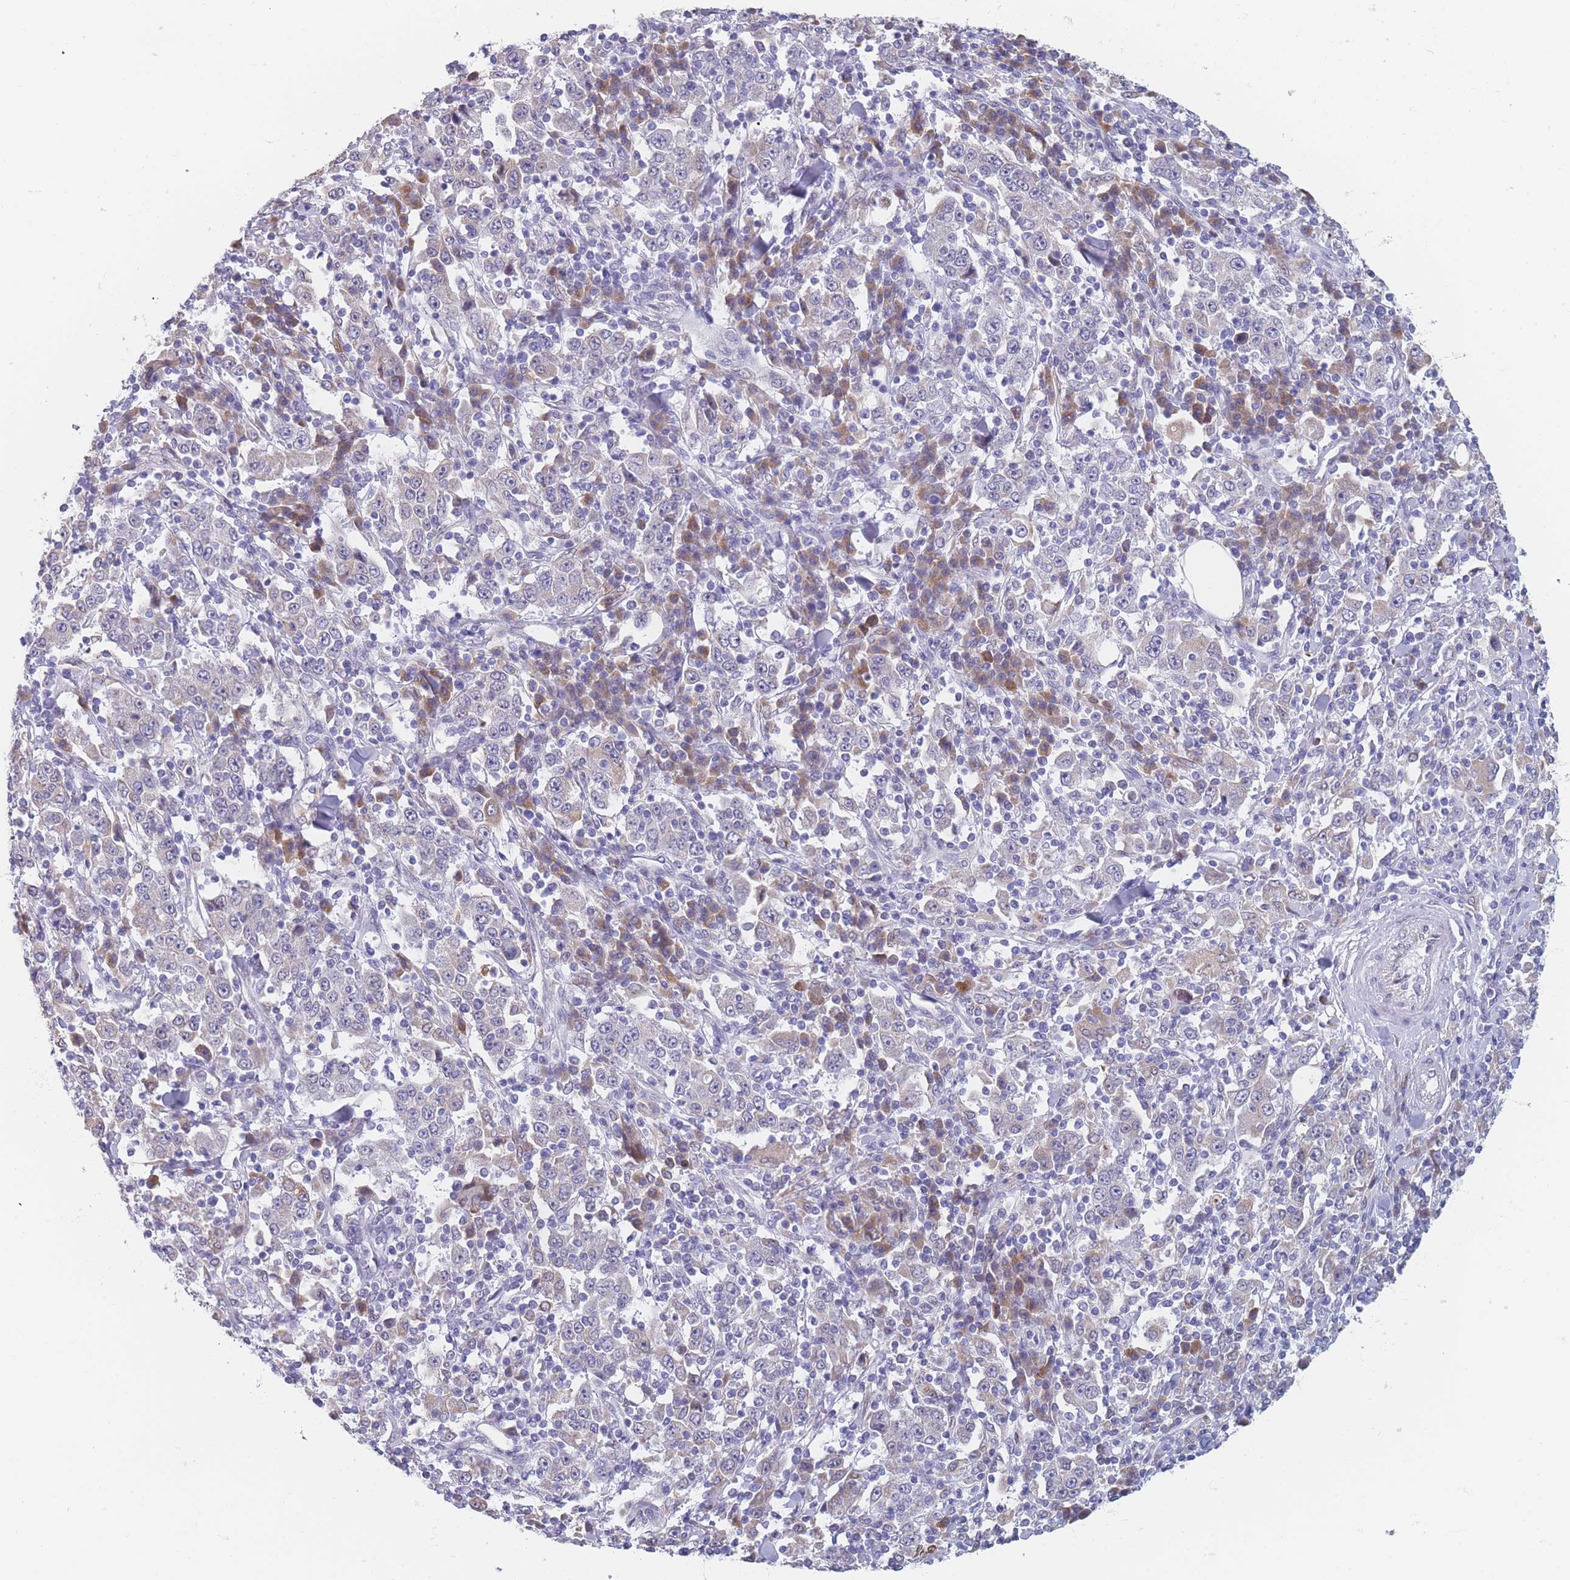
{"staining": {"intensity": "negative", "quantity": "none", "location": "none"}, "tissue": "stomach cancer", "cell_type": "Tumor cells", "image_type": "cancer", "snomed": [{"axis": "morphology", "description": "Normal tissue, NOS"}, {"axis": "morphology", "description": "Adenocarcinoma, NOS"}, {"axis": "topography", "description": "Stomach, upper"}, {"axis": "topography", "description": "Stomach"}], "caption": "Tumor cells show no significant positivity in stomach adenocarcinoma. Brightfield microscopy of IHC stained with DAB (brown) and hematoxylin (blue), captured at high magnification.", "gene": "TMED10", "patient": {"sex": "male", "age": 59}}